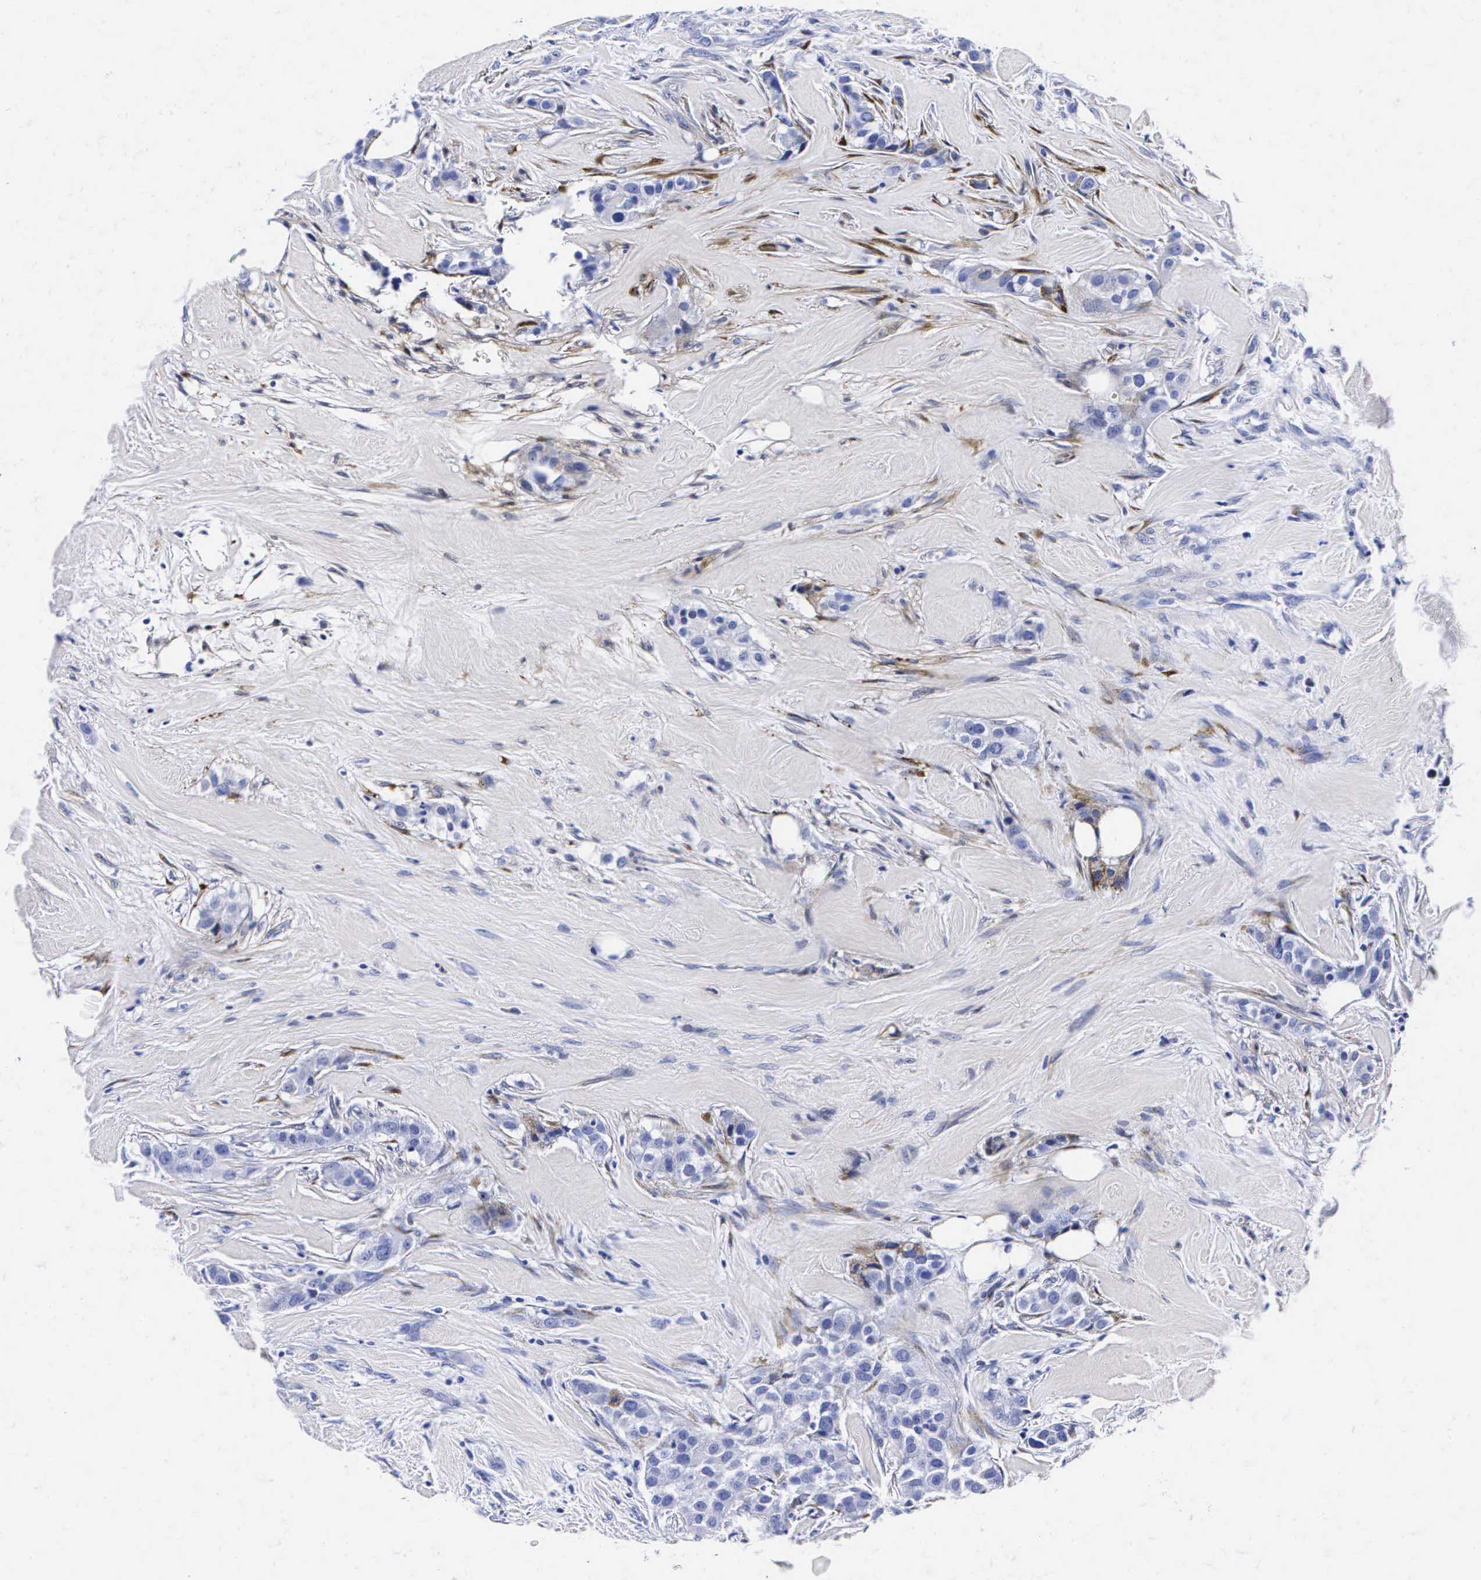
{"staining": {"intensity": "negative", "quantity": "none", "location": "none"}, "tissue": "breast cancer", "cell_type": "Tumor cells", "image_type": "cancer", "snomed": [{"axis": "morphology", "description": "Duct carcinoma"}, {"axis": "topography", "description": "Breast"}], "caption": "The micrograph displays no staining of tumor cells in breast cancer (intraductal carcinoma).", "gene": "ENO2", "patient": {"sex": "female", "age": 45}}